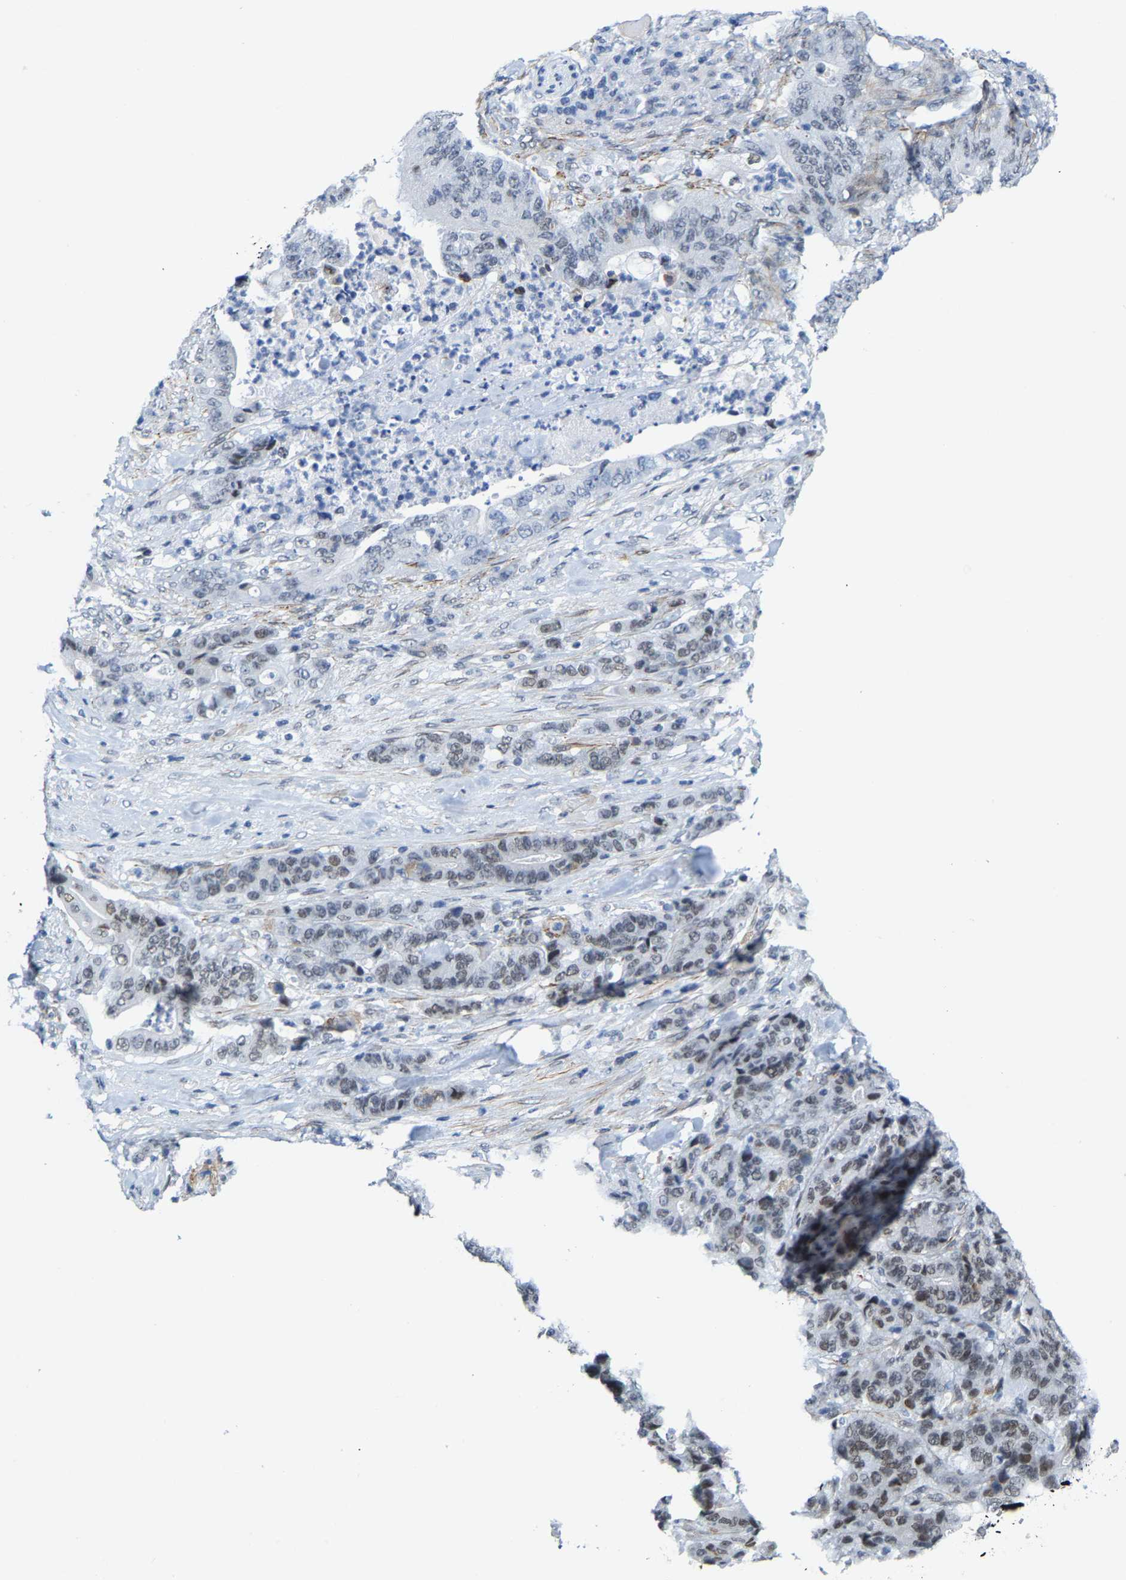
{"staining": {"intensity": "weak", "quantity": "25%-75%", "location": "nuclear"}, "tissue": "stomach cancer", "cell_type": "Tumor cells", "image_type": "cancer", "snomed": [{"axis": "morphology", "description": "Adenocarcinoma, NOS"}, {"axis": "topography", "description": "Stomach"}], "caption": "Weak nuclear staining is present in about 25%-75% of tumor cells in adenocarcinoma (stomach). (DAB = brown stain, brightfield microscopy at high magnification).", "gene": "FAM180A", "patient": {"sex": "female", "age": 73}}